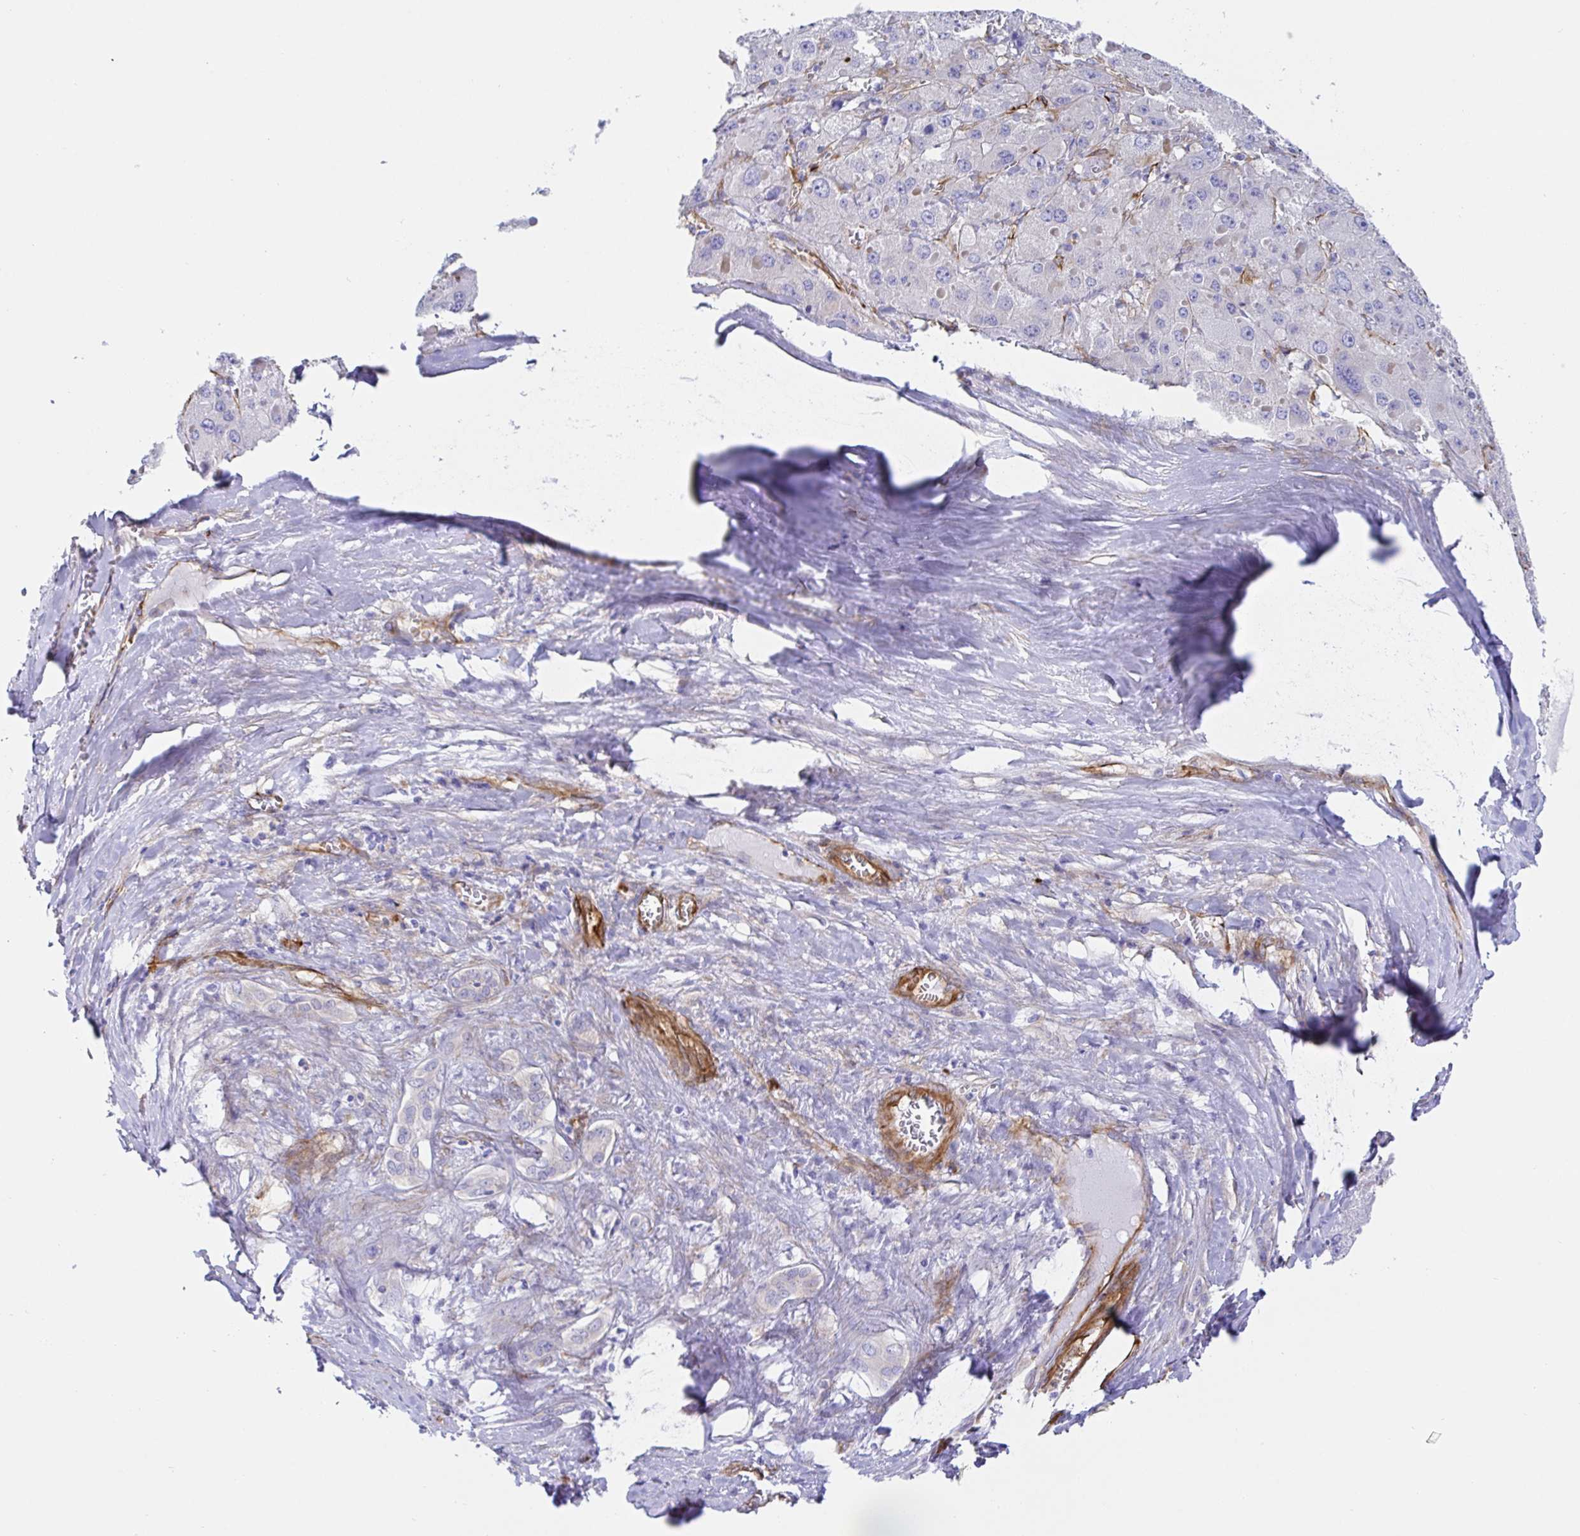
{"staining": {"intensity": "negative", "quantity": "none", "location": "none"}, "tissue": "liver cancer", "cell_type": "Tumor cells", "image_type": "cancer", "snomed": [{"axis": "morphology", "description": "Carcinoma, Hepatocellular, NOS"}, {"axis": "topography", "description": "Liver"}], "caption": "High power microscopy histopathology image of an immunohistochemistry photomicrograph of liver hepatocellular carcinoma, revealing no significant staining in tumor cells.", "gene": "DOCK1", "patient": {"sex": "female", "age": 73}}